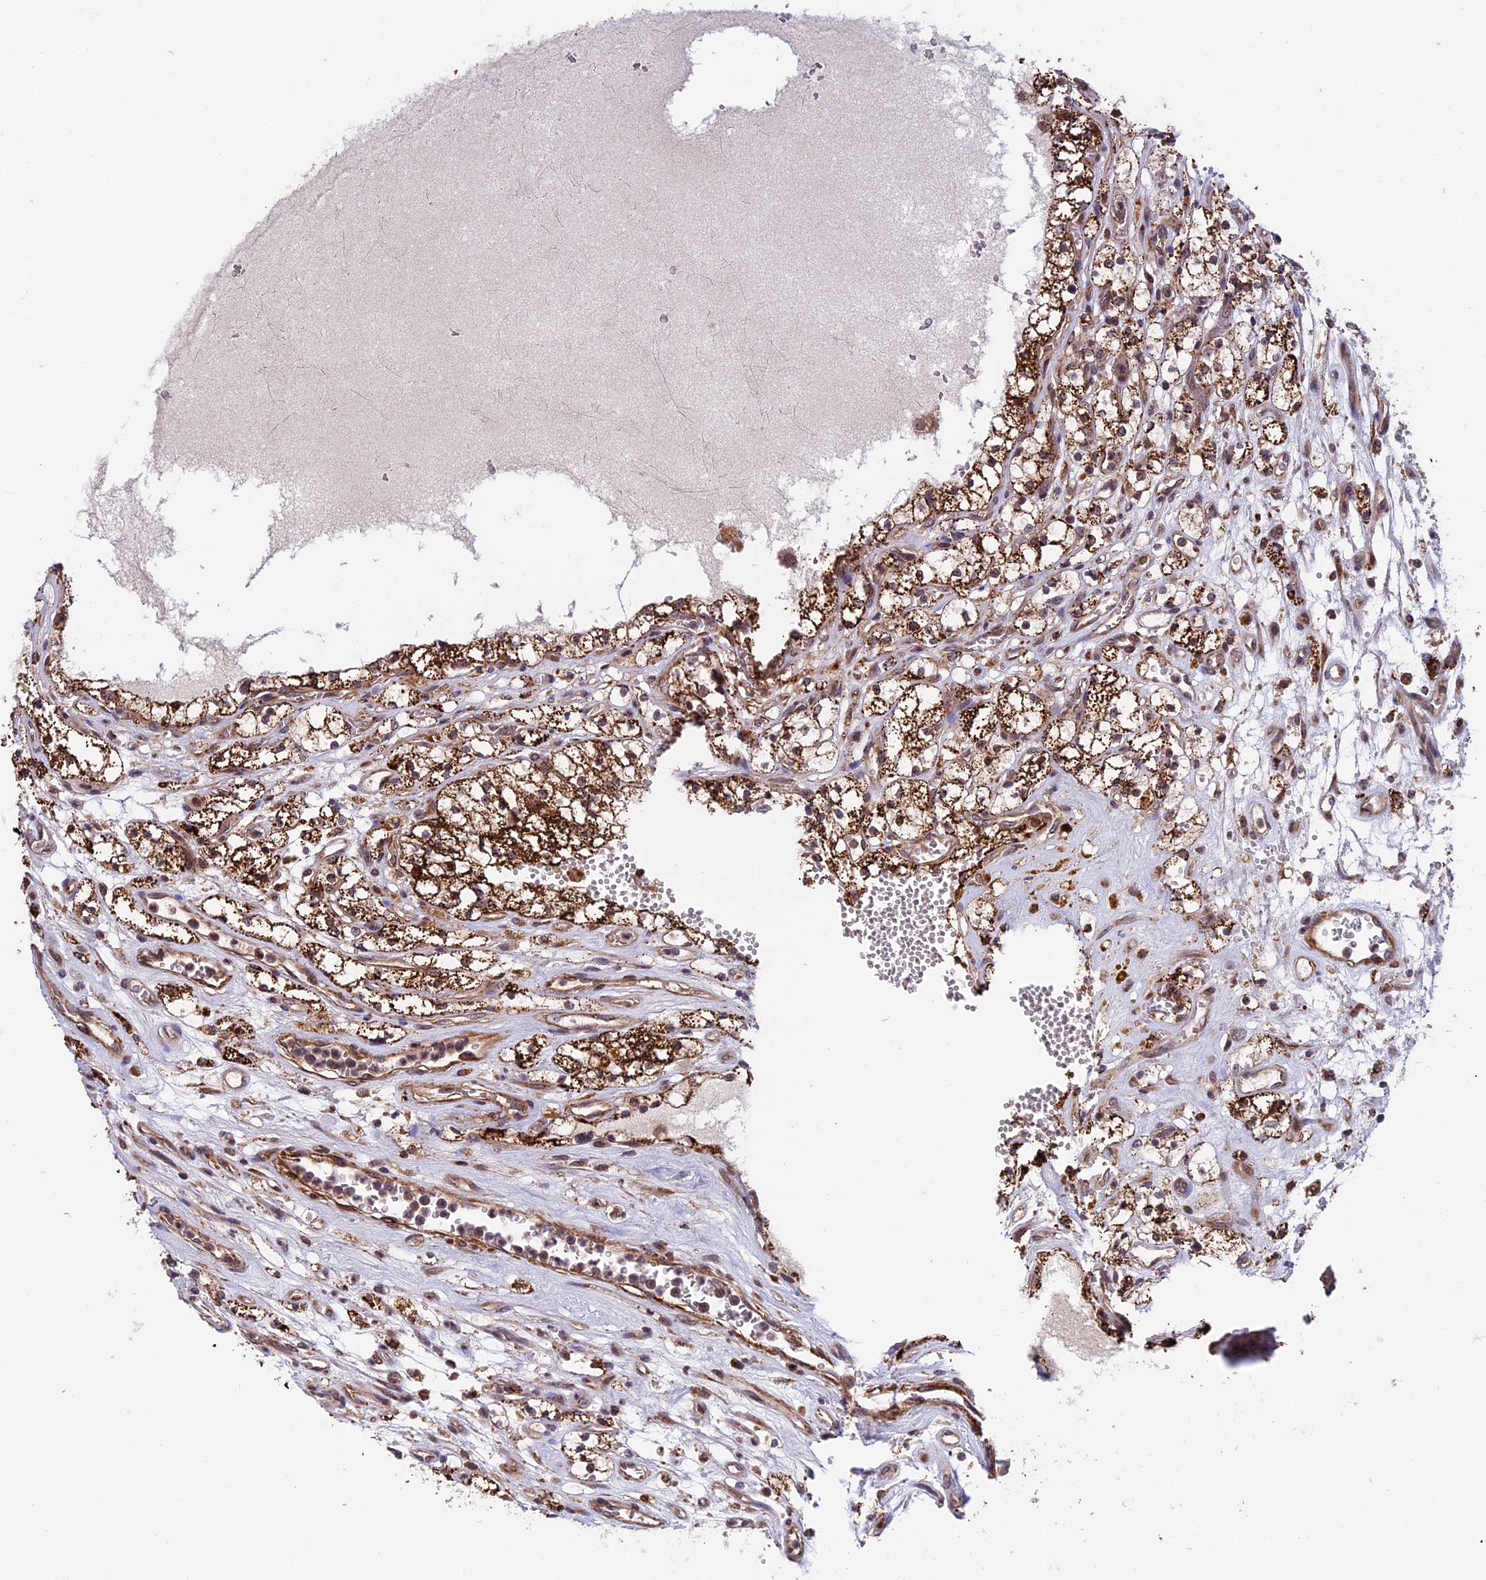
{"staining": {"intensity": "moderate", "quantity": ">75%", "location": "cytoplasmic/membranous"}, "tissue": "renal cancer", "cell_type": "Tumor cells", "image_type": "cancer", "snomed": [{"axis": "morphology", "description": "Adenocarcinoma, NOS"}, {"axis": "topography", "description": "Kidney"}], "caption": "Renal cancer stained for a protein (brown) displays moderate cytoplasmic/membranous positive staining in about >75% of tumor cells.", "gene": "RNF17", "patient": {"sex": "female", "age": 69}}